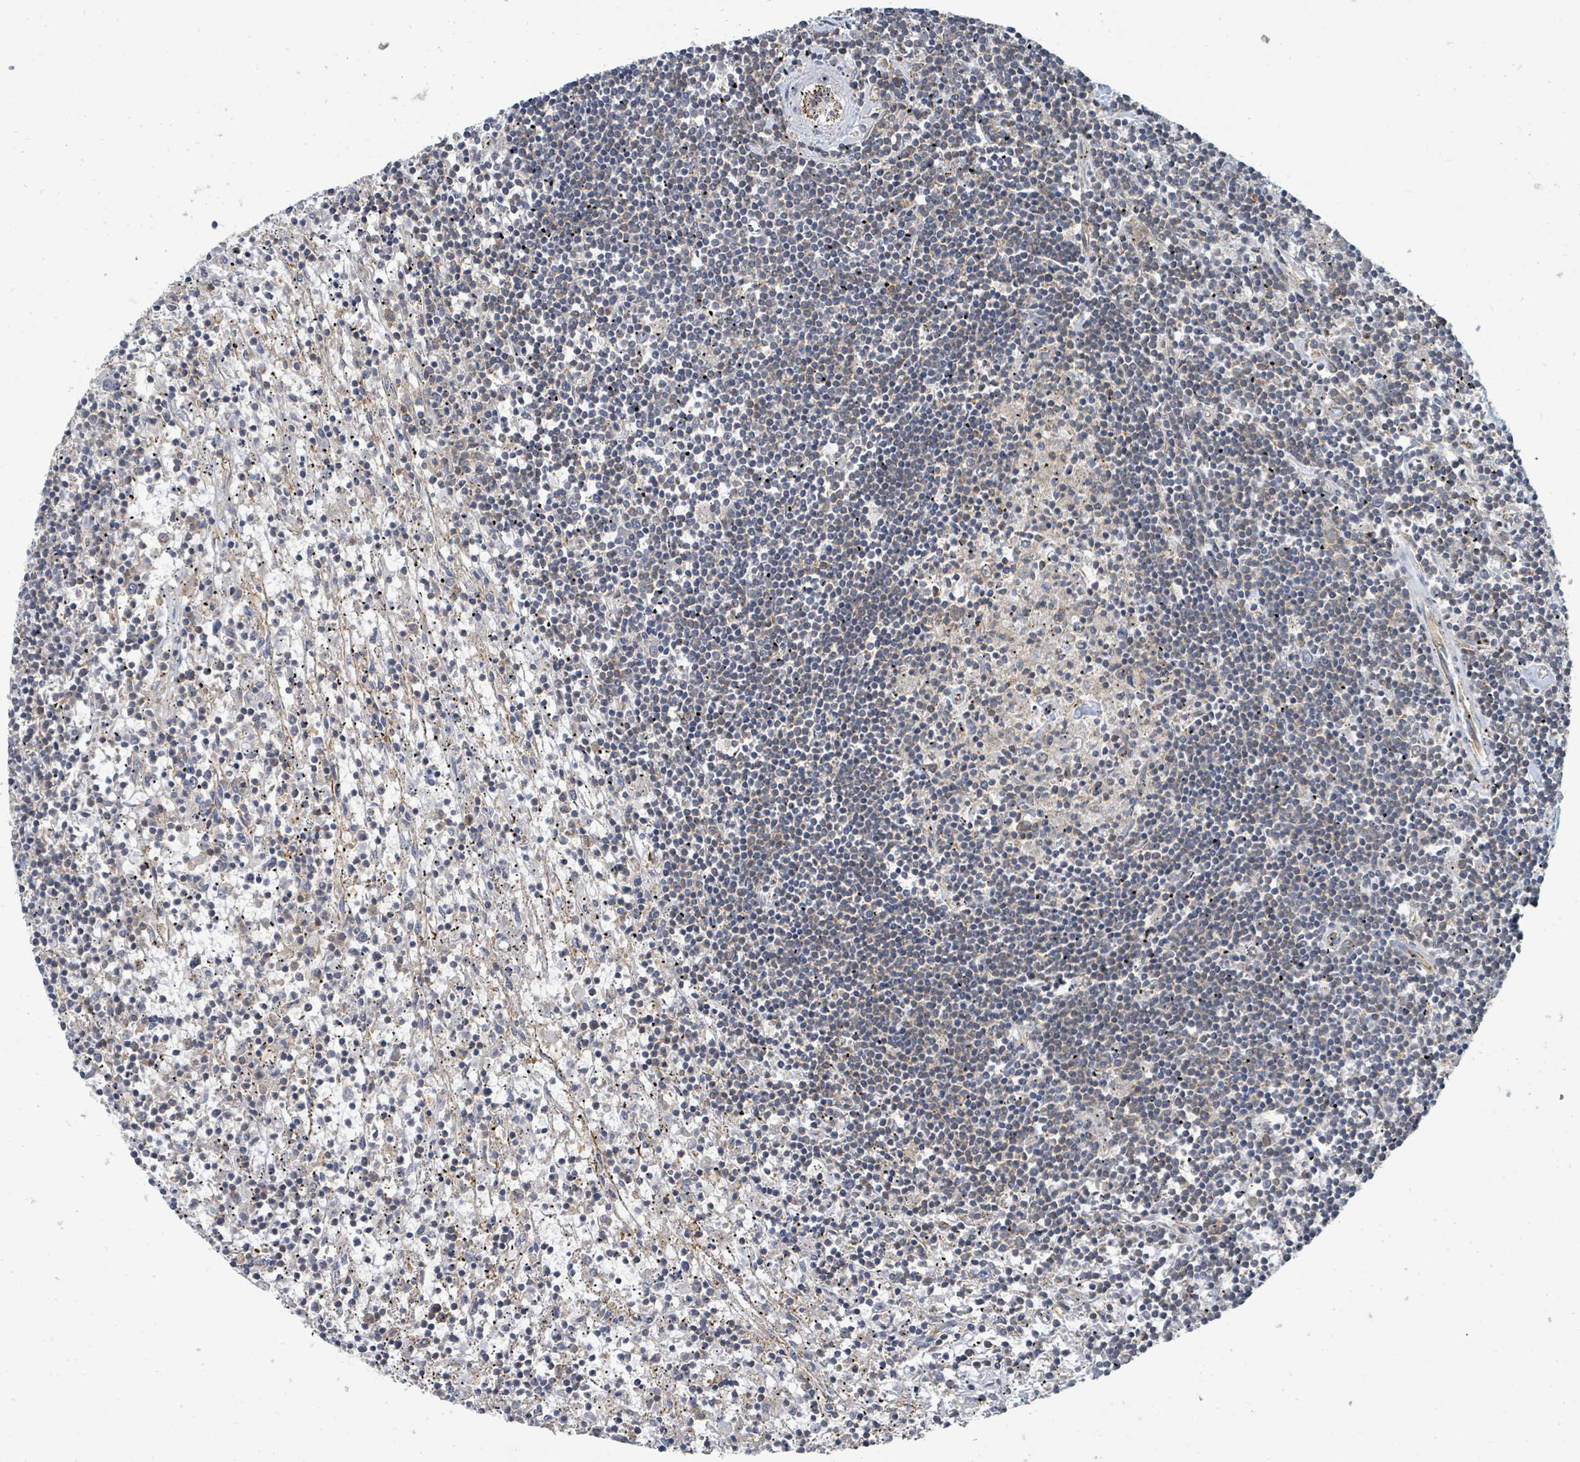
{"staining": {"intensity": "negative", "quantity": "none", "location": "none"}, "tissue": "lymphoma", "cell_type": "Tumor cells", "image_type": "cancer", "snomed": [{"axis": "morphology", "description": "Malignant lymphoma, non-Hodgkin's type, Low grade"}, {"axis": "topography", "description": "Spleen"}], "caption": "Tumor cells show no significant protein positivity in lymphoma.", "gene": "BOLA2B", "patient": {"sex": "male", "age": 76}}